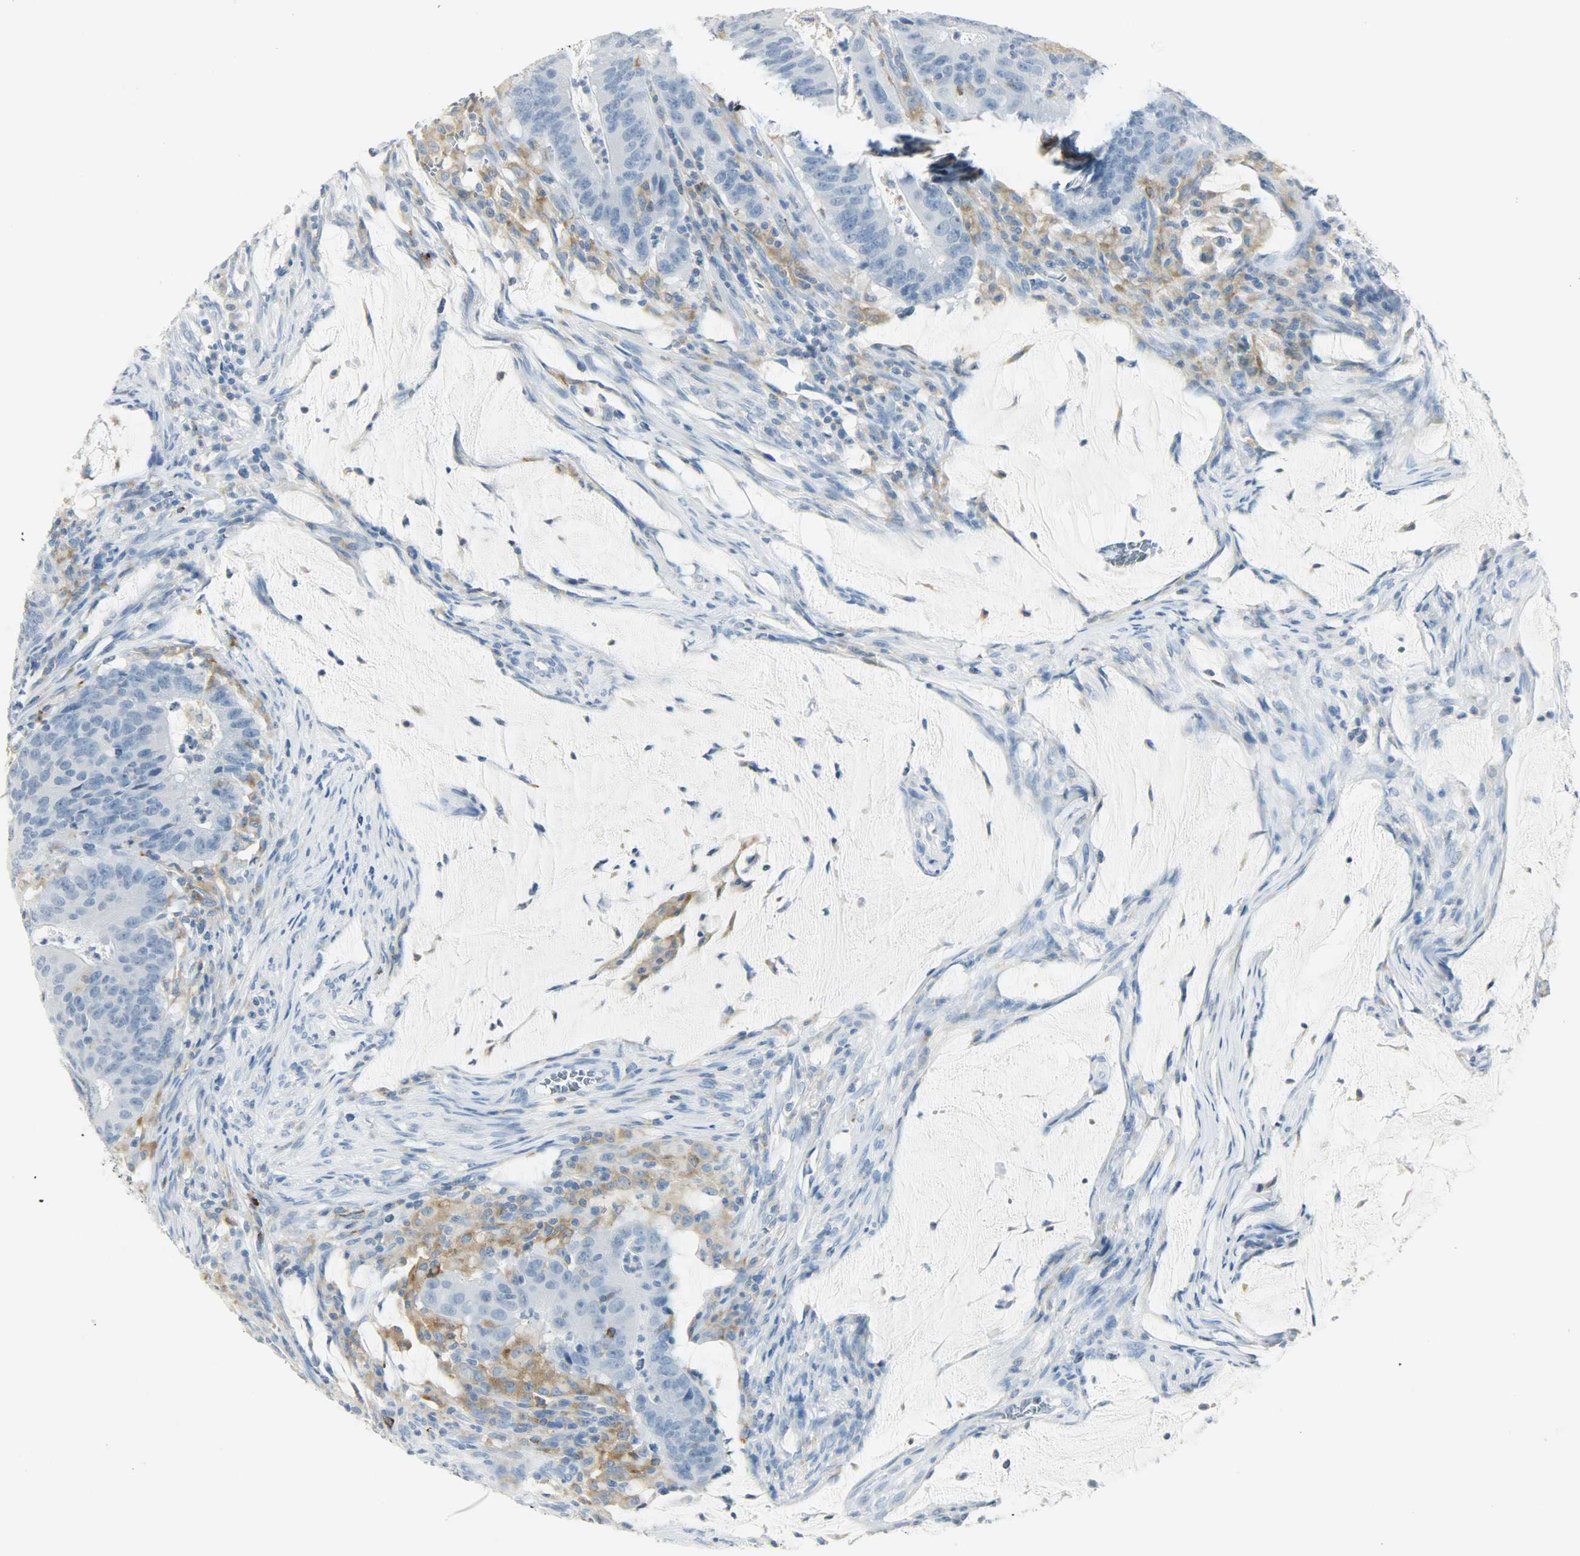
{"staining": {"intensity": "moderate", "quantity": "<25%", "location": "cytoplasmic/membranous"}, "tissue": "colorectal cancer", "cell_type": "Tumor cells", "image_type": "cancer", "snomed": [{"axis": "morphology", "description": "Adenocarcinoma, NOS"}, {"axis": "topography", "description": "Colon"}], "caption": "A histopathology image of colorectal adenocarcinoma stained for a protein shows moderate cytoplasmic/membranous brown staining in tumor cells. (DAB (3,3'-diaminobenzidine) IHC, brown staining for protein, blue staining for nuclei).", "gene": "PTPN6", "patient": {"sex": "male", "age": 45}}